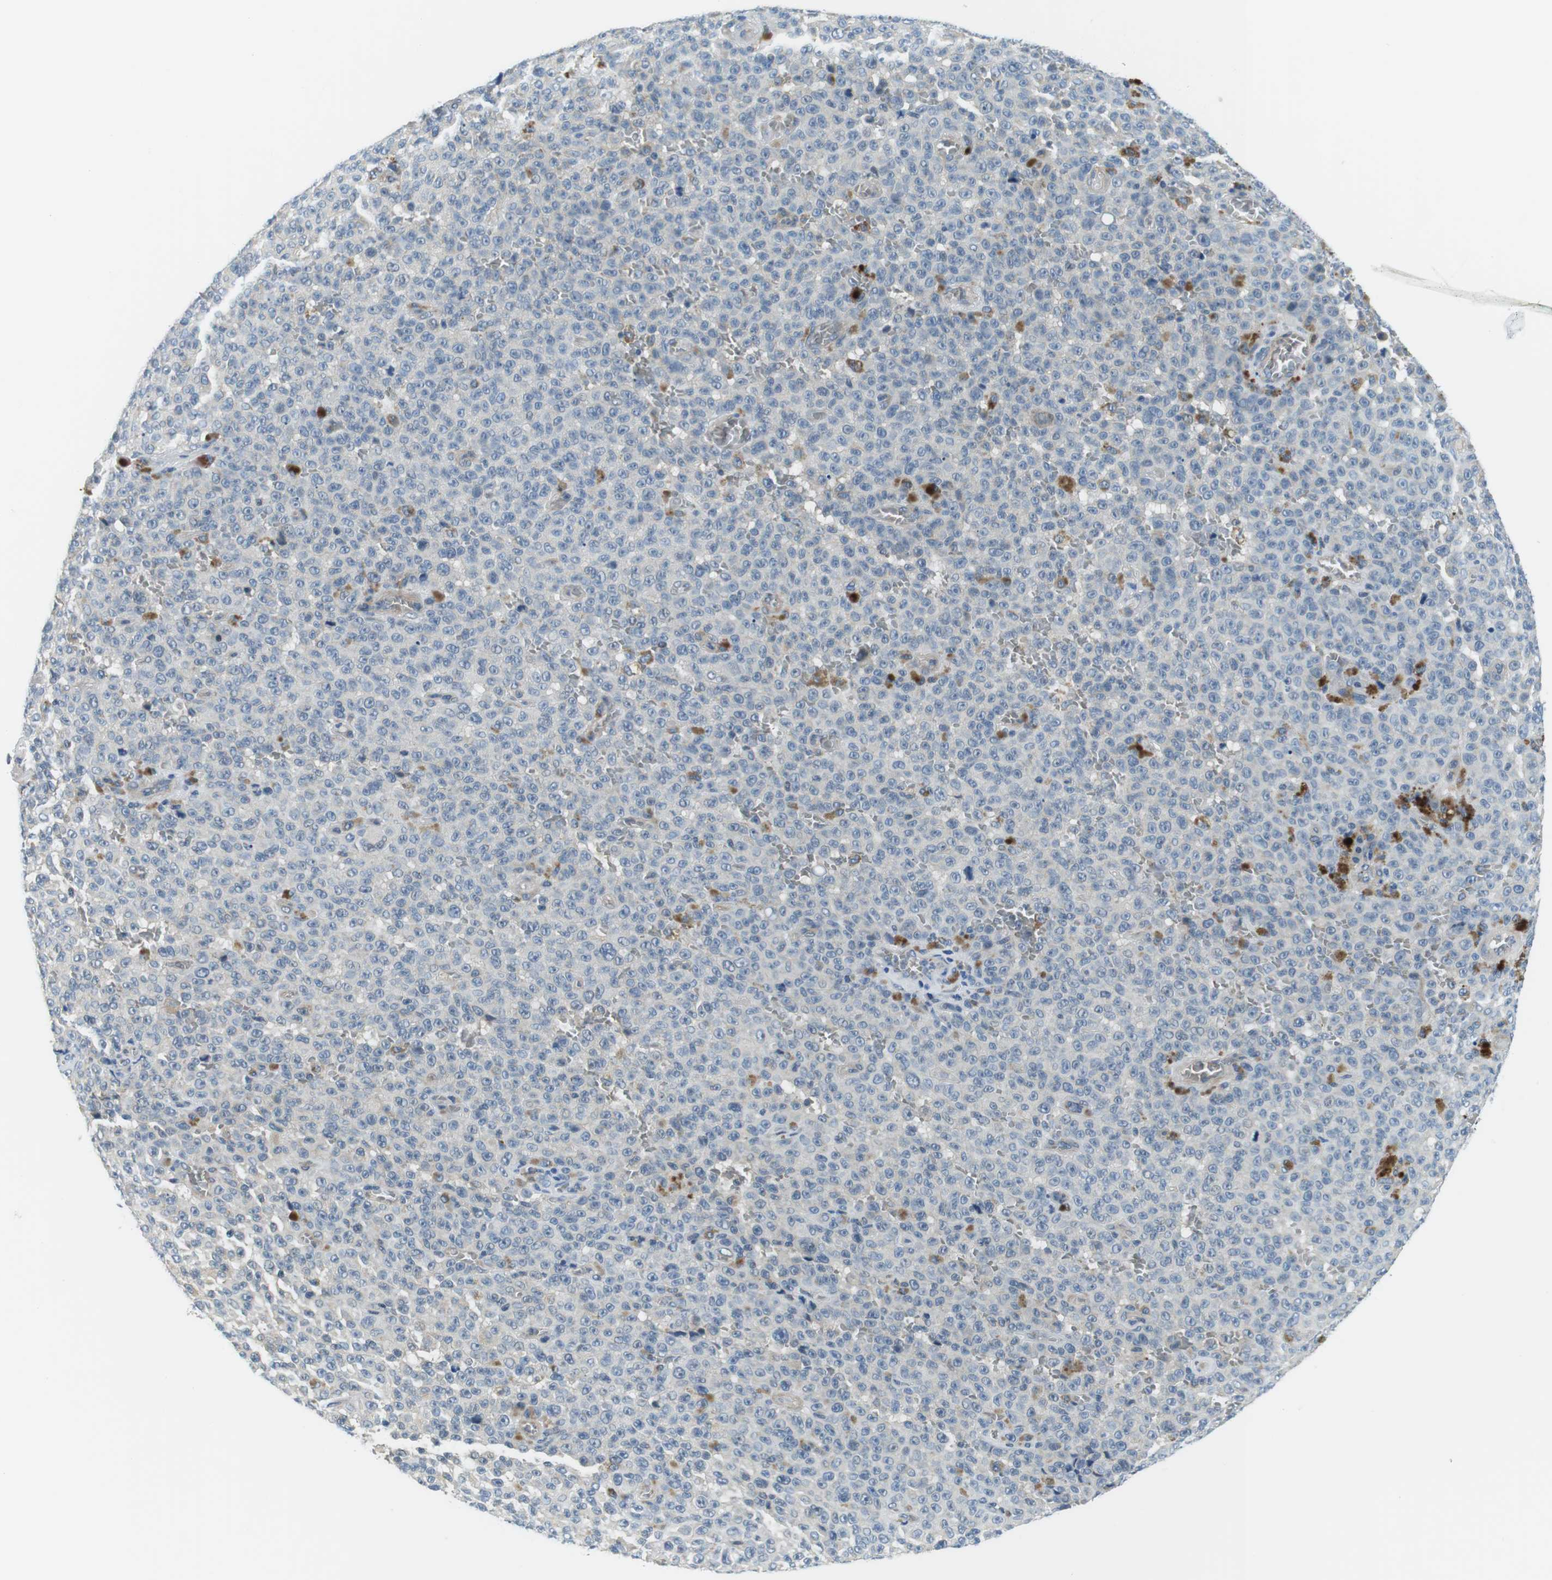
{"staining": {"intensity": "negative", "quantity": "none", "location": "none"}, "tissue": "melanoma", "cell_type": "Tumor cells", "image_type": "cancer", "snomed": [{"axis": "morphology", "description": "Malignant melanoma, NOS"}, {"axis": "topography", "description": "Skin"}], "caption": "Protein analysis of melanoma reveals no significant staining in tumor cells.", "gene": "WSCD1", "patient": {"sex": "female", "age": 82}}